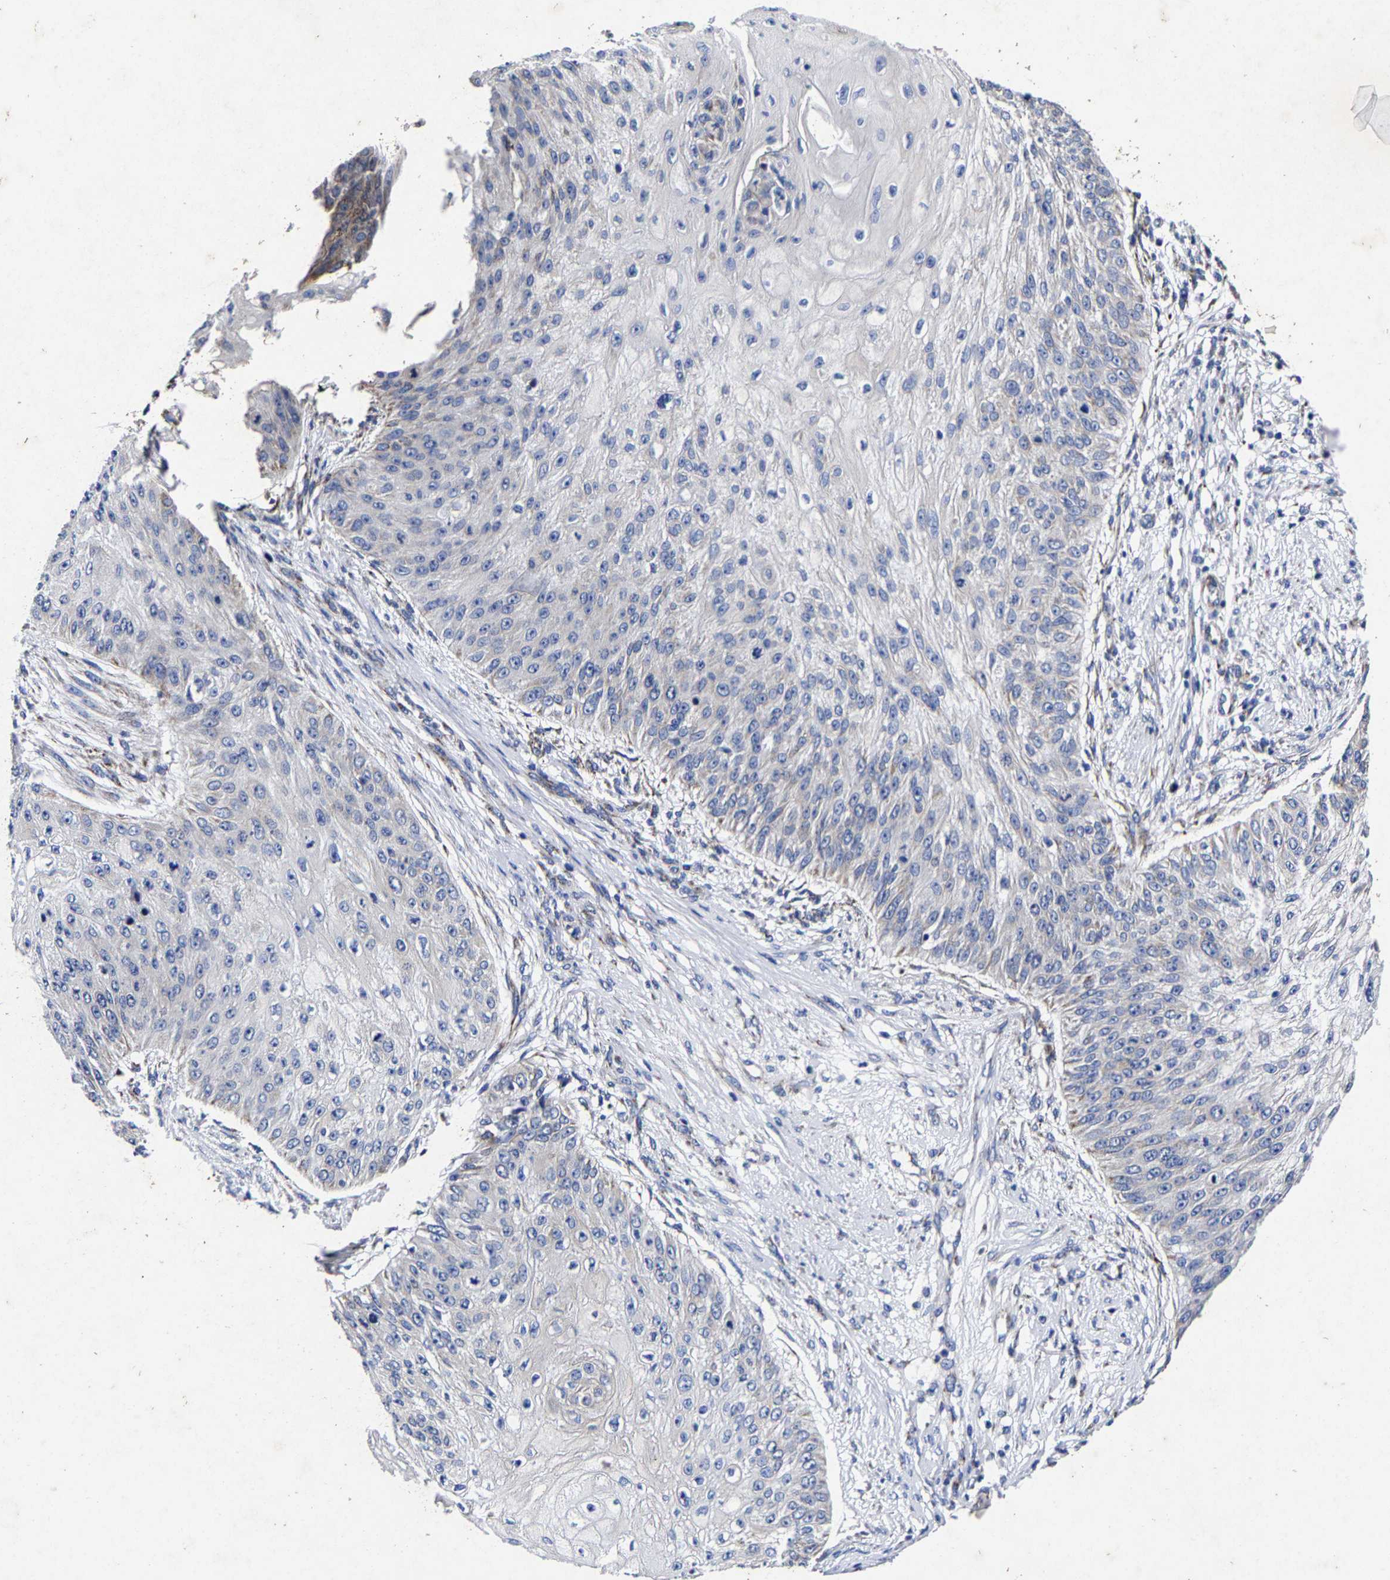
{"staining": {"intensity": "negative", "quantity": "none", "location": "none"}, "tissue": "skin cancer", "cell_type": "Tumor cells", "image_type": "cancer", "snomed": [{"axis": "morphology", "description": "Squamous cell carcinoma, NOS"}, {"axis": "topography", "description": "Skin"}], "caption": "IHC of human skin squamous cell carcinoma shows no expression in tumor cells.", "gene": "AASS", "patient": {"sex": "female", "age": 80}}